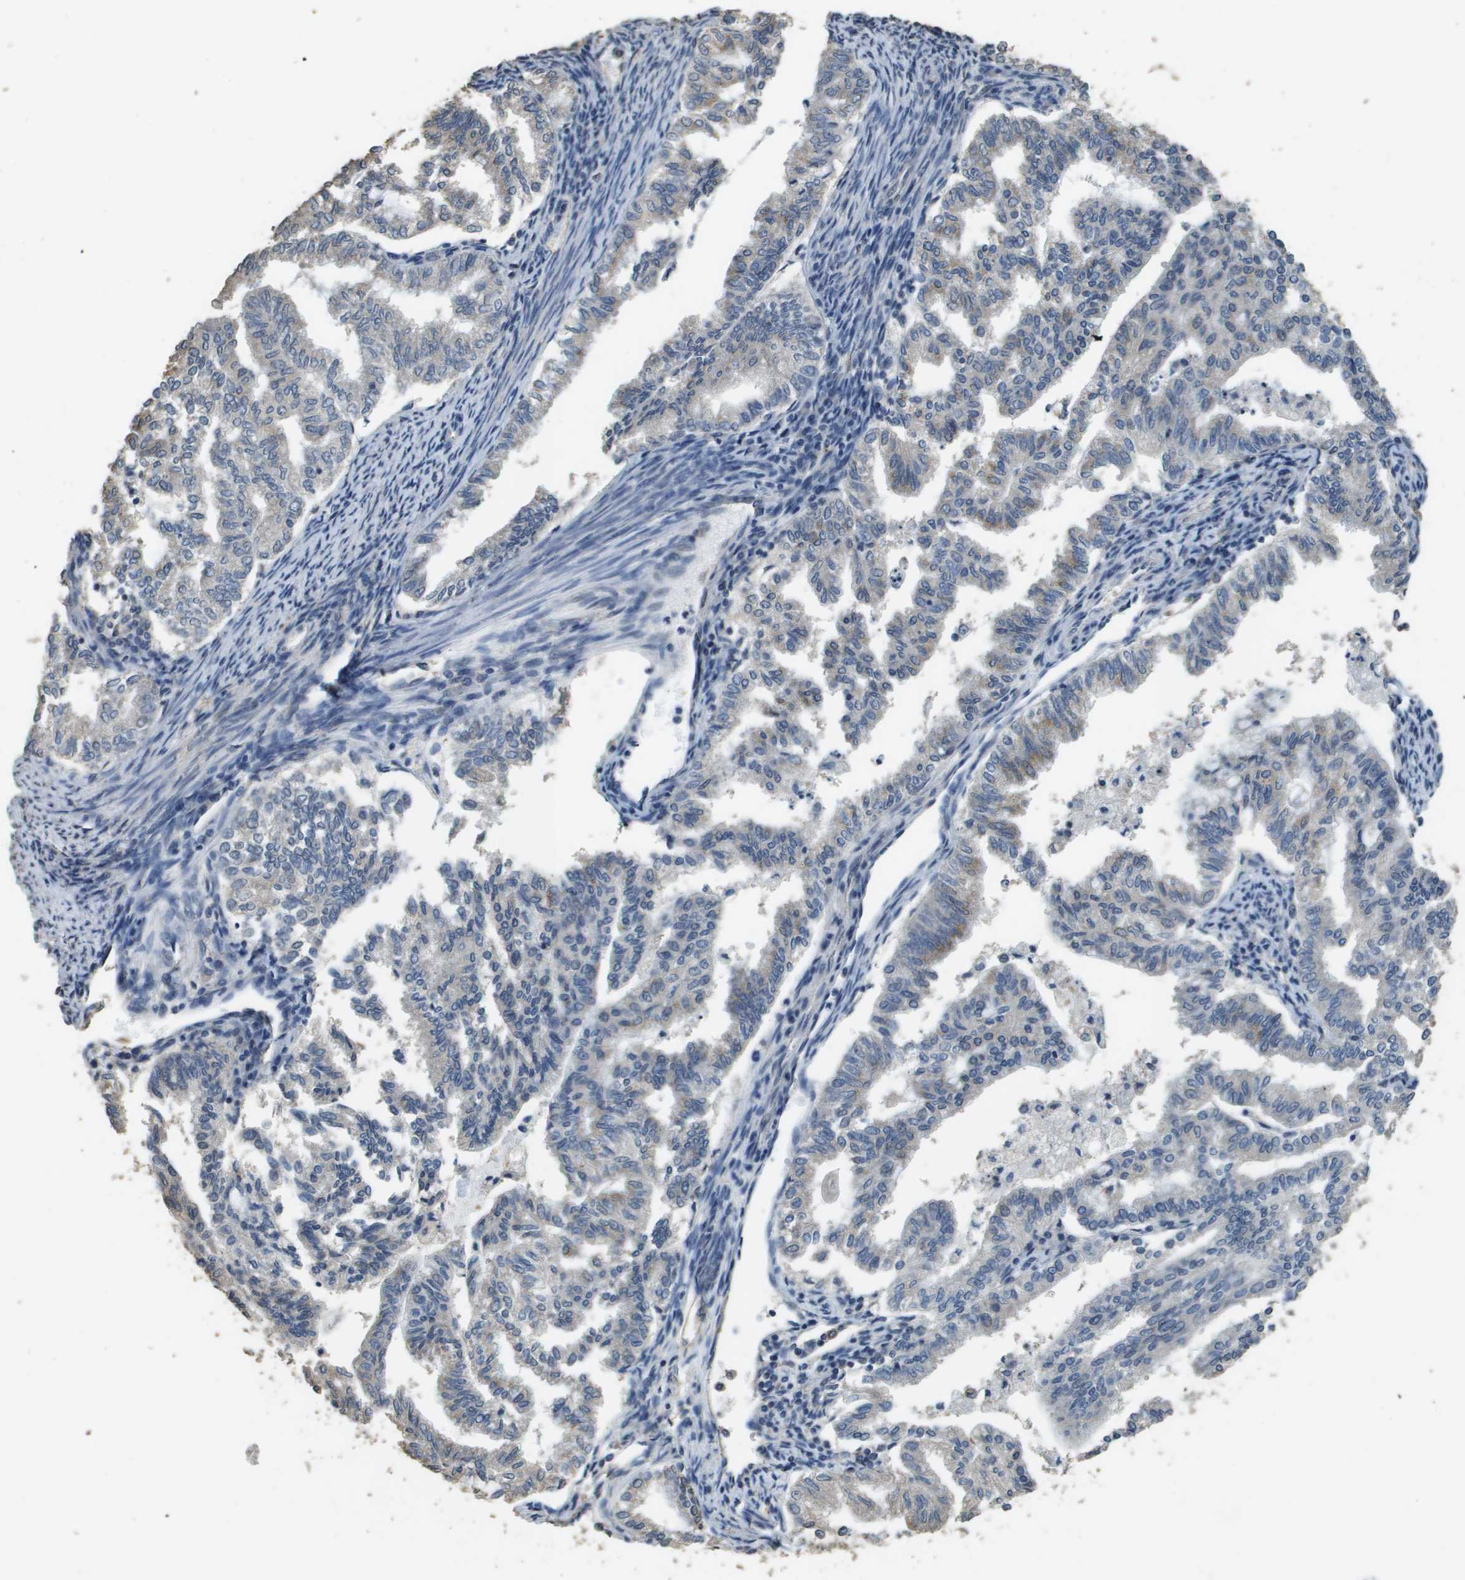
{"staining": {"intensity": "negative", "quantity": "none", "location": "none"}, "tissue": "endometrial cancer", "cell_type": "Tumor cells", "image_type": "cancer", "snomed": [{"axis": "morphology", "description": "Adenocarcinoma, NOS"}, {"axis": "topography", "description": "Endometrium"}], "caption": "The histopathology image shows no staining of tumor cells in adenocarcinoma (endometrial).", "gene": "RAB6B", "patient": {"sex": "female", "age": 79}}